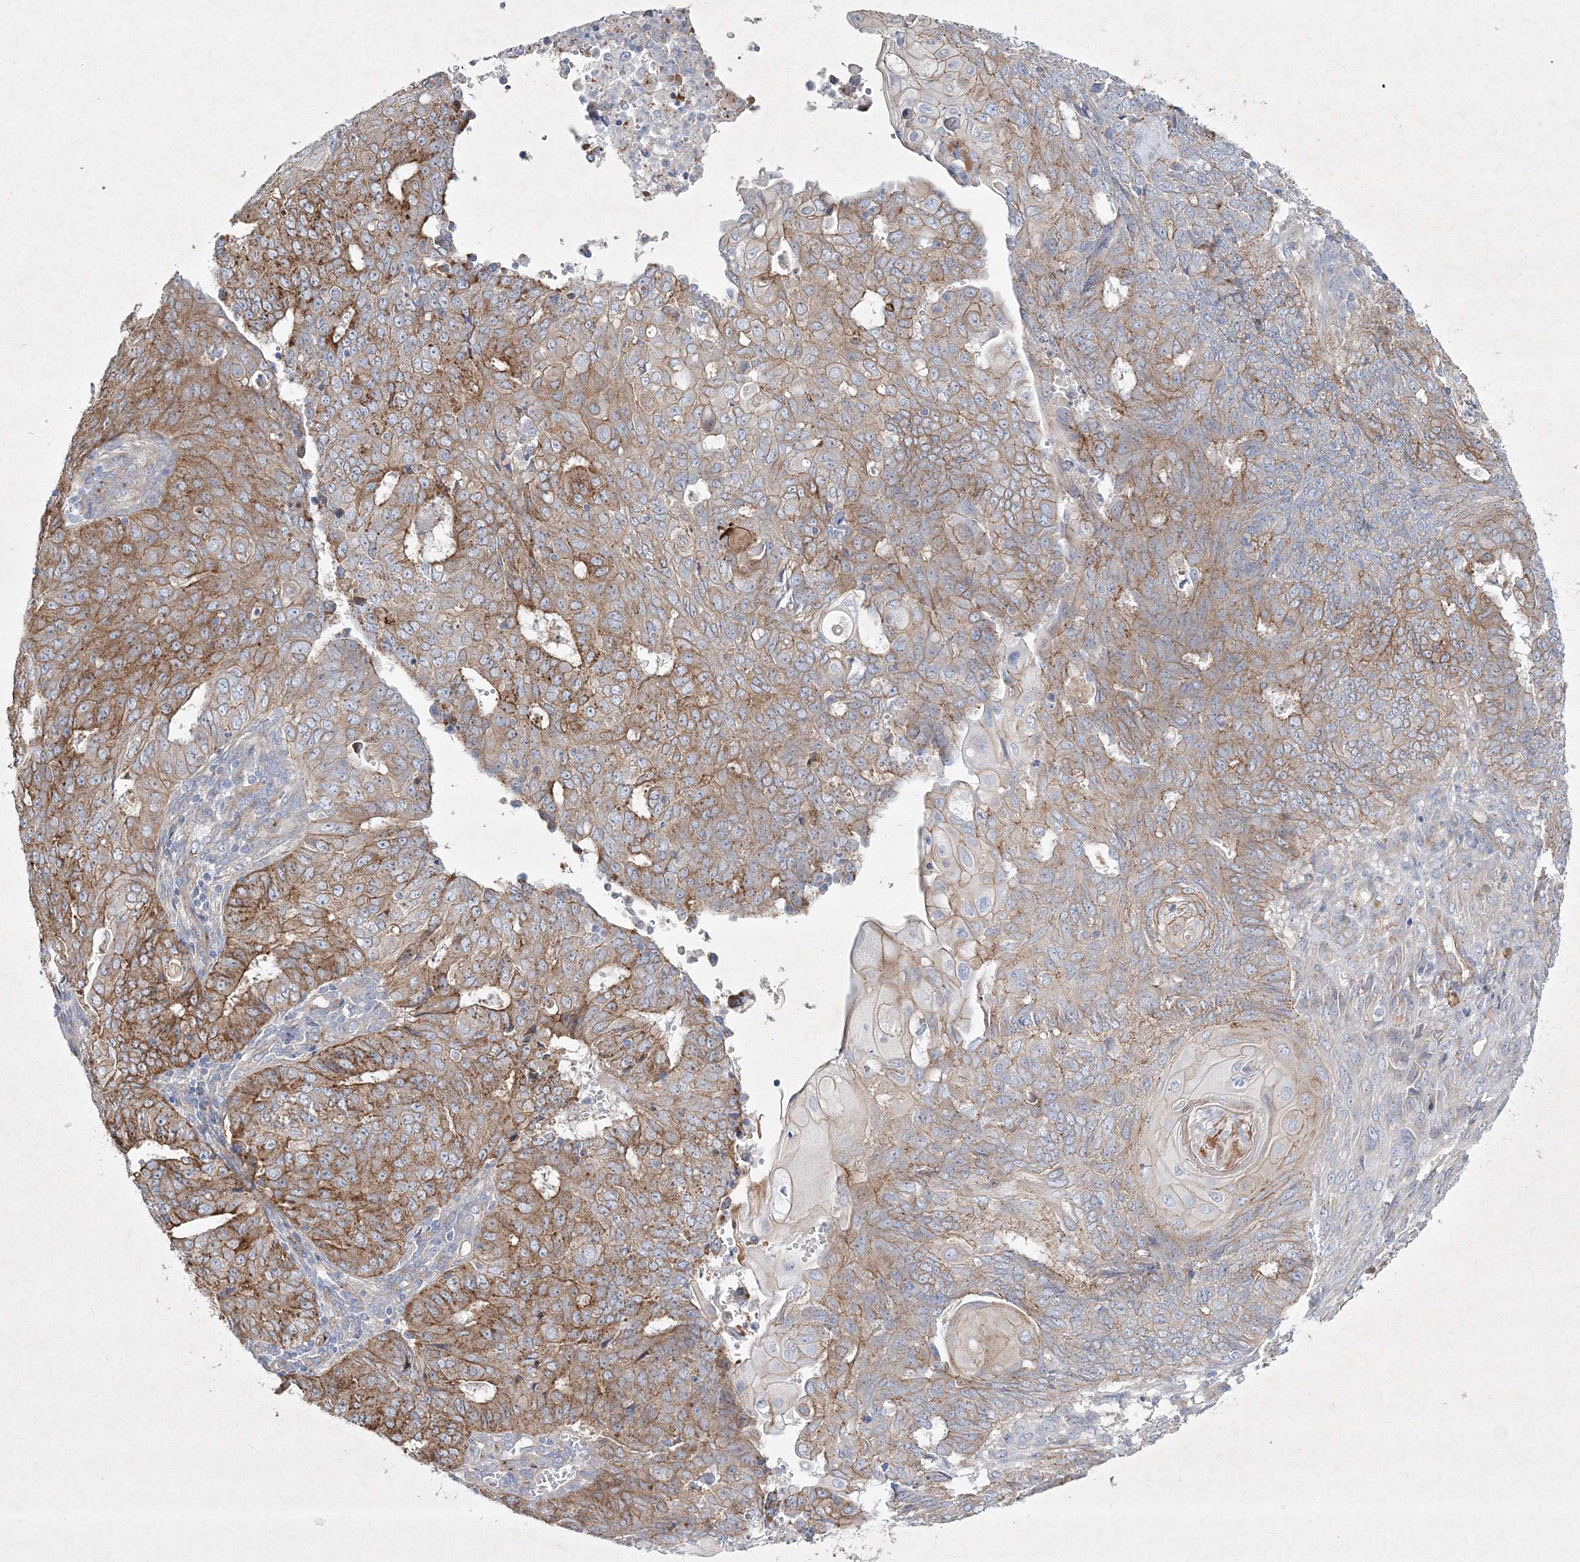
{"staining": {"intensity": "moderate", "quantity": ">75%", "location": "cytoplasmic/membranous"}, "tissue": "endometrial cancer", "cell_type": "Tumor cells", "image_type": "cancer", "snomed": [{"axis": "morphology", "description": "Adenocarcinoma, NOS"}, {"axis": "topography", "description": "Endometrium"}], "caption": "Endometrial adenocarcinoma stained with DAB (3,3'-diaminobenzidine) immunohistochemistry reveals medium levels of moderate cytoplasmic/membranous positivity in about >75% of tumor cells.", "gene": "NAA40", "patient": {"sex": "female", "age": 32}}